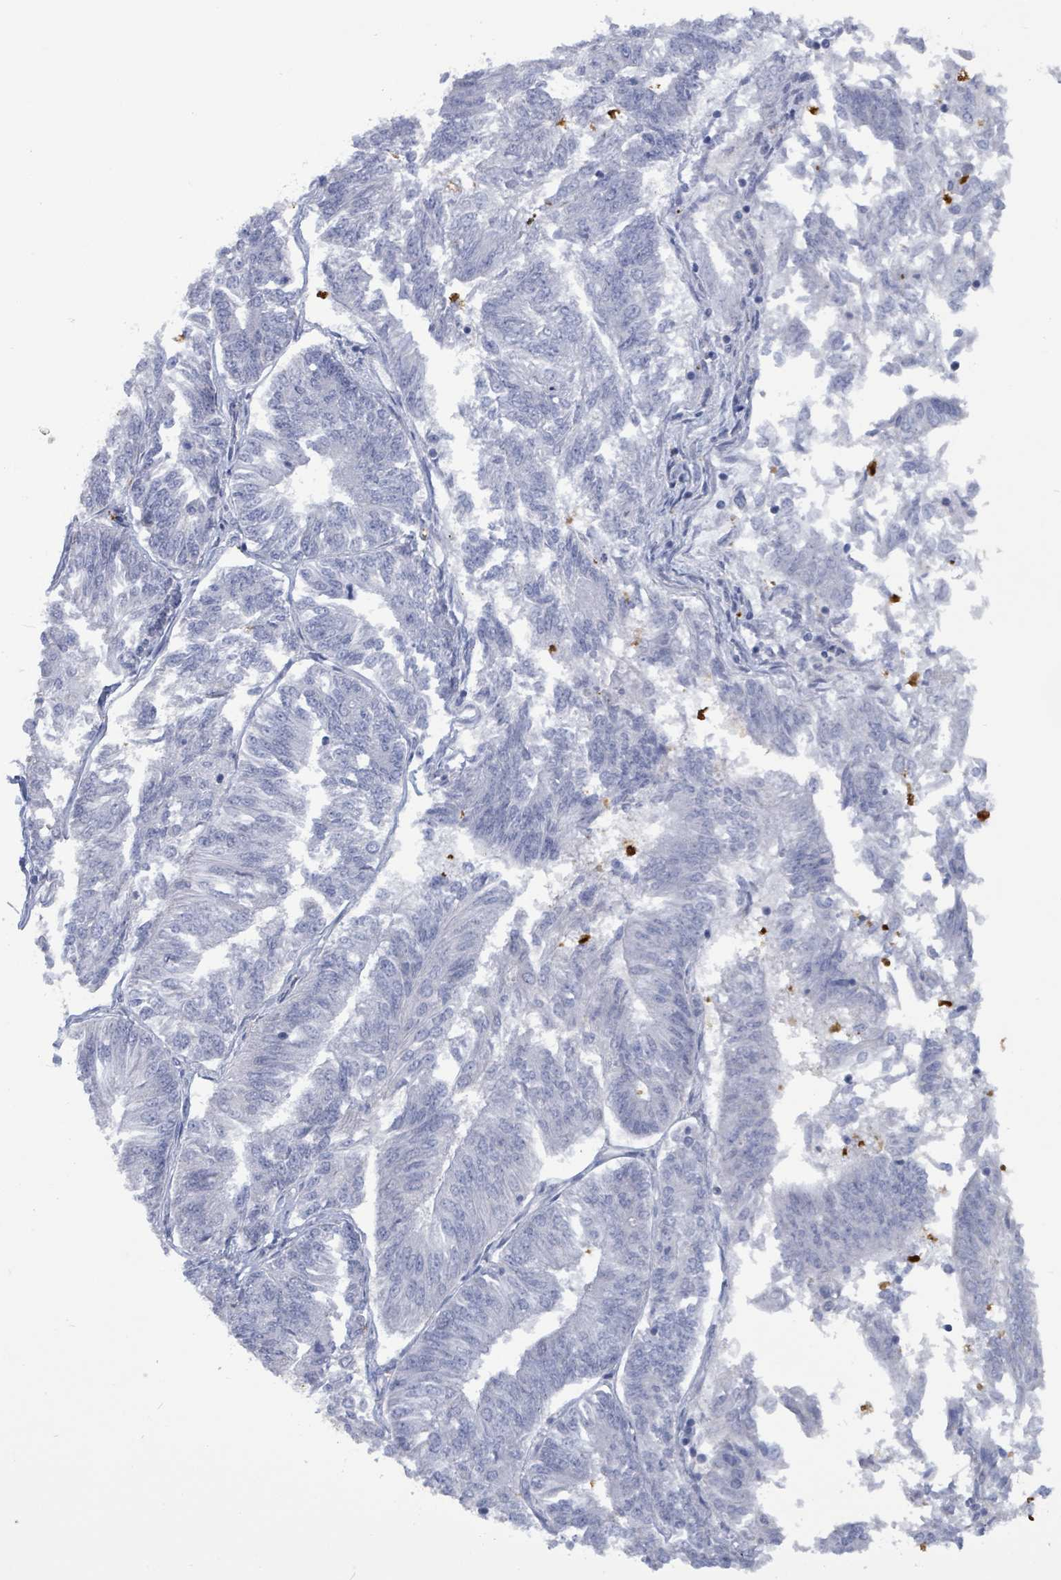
{"staining": {"intensity": "negative", "quantity": "none", "location": "none"}, "tissue": "endometrial cancer", "cell_type": "Tumor cells", "image_type": "cancer", "snomed": [{"axis": "morphology", "description": "Adenocarcinoma, NOS"}, {"axis": "topography", "description": "Endometrium"}], "caption": "An image of human endometrial cancer is negative for staining in tumor cells.", "gene": "PRKRIP1", "patient": {"sex": "female", "age": 58}}